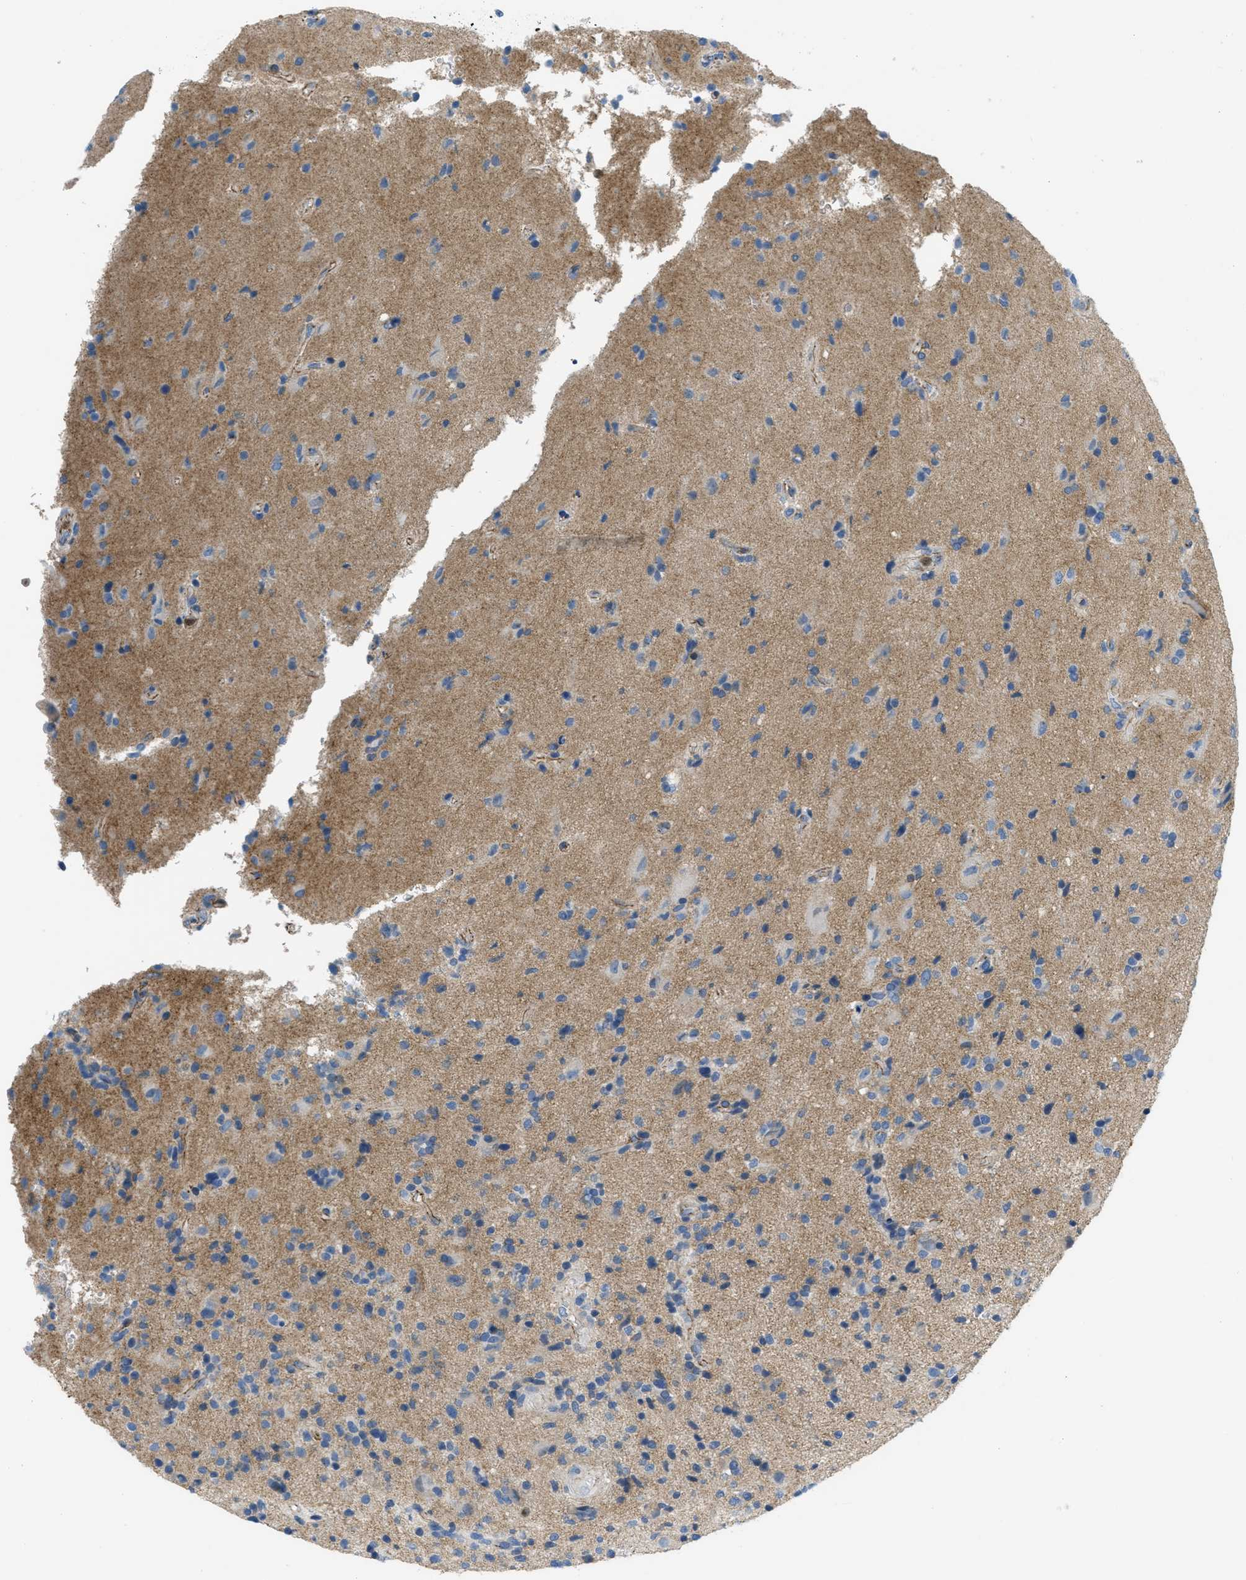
{"staining": {"intensity": "negative", "quantity": "none", "location": "none"}, "tissue": "glioma", "cell_type": "Tumor cells", "image_type": "cancer", "snomed": [{"axis": "morphology", "description": "Glioma, malignant, High grade"}, {"axis": "topography", "description": "Brain"}], "caption": "High-grade glioma (malignant) stained for a protein using immunohistochemistry exhibits no staining tumor cells.", "gene": "CRB3", "patient": {"sex": "male", "age": 72}}